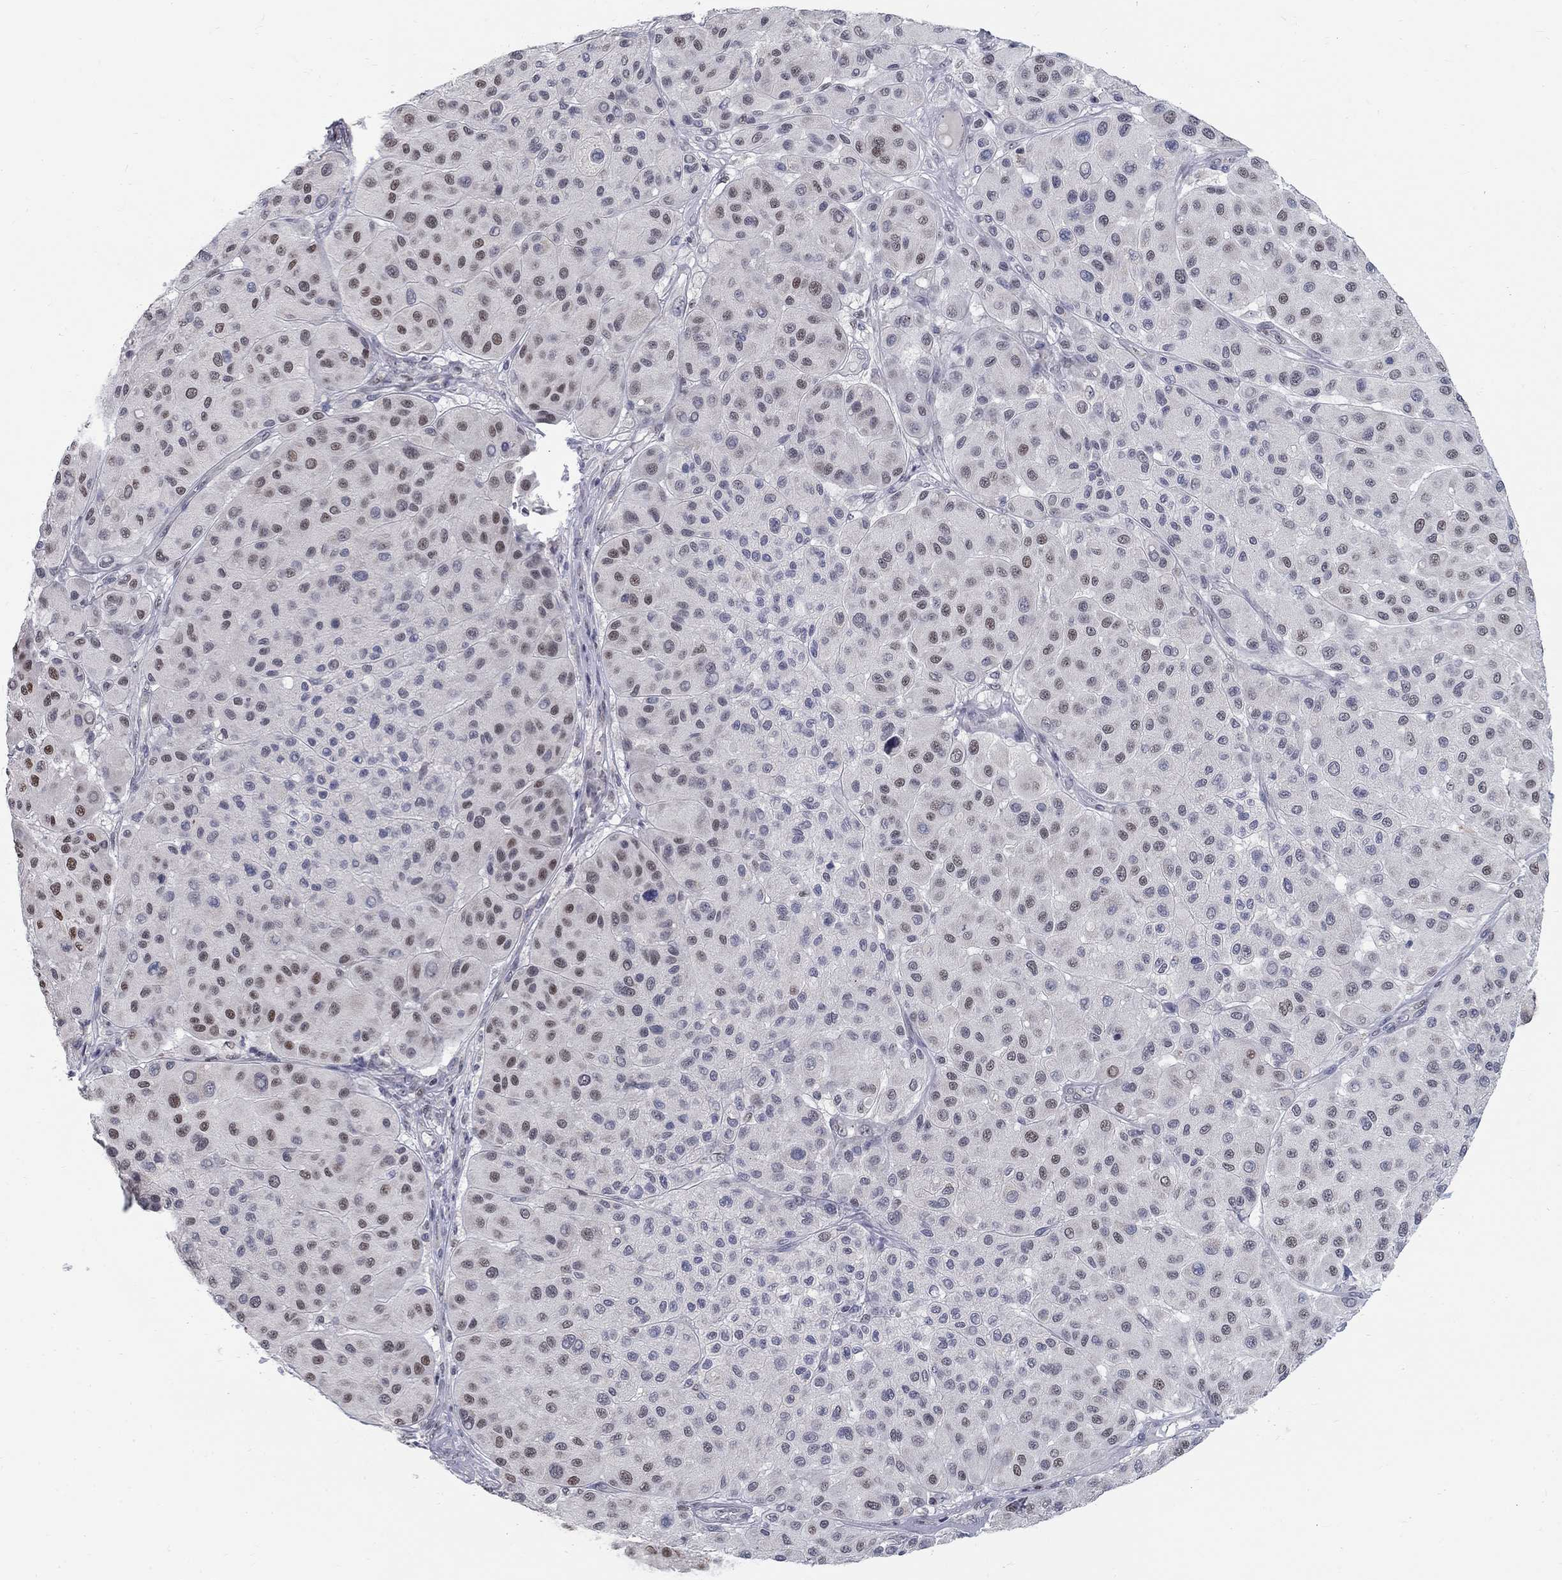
{"staining": {"intensity": "strong", "quantity": "<25%", "location": "nuclear"}, "tissue": "melanoma", "cell_type": "Tumor cells", "image_type": "cancer", "snomed": [{"axis": "morphology", "description": "Malignant melanoma, Metastatic site"}, {"axis": "topography", "description": "Smooth muscle"}], "caption": "Melanoma tissue displays strong nuclear expression in about <25% of tumor cells Using DAB (3,3'-diaminobenzidine) (brown) and hematoxylin (blue) stains, captured at high magnification using brightfield microscopy.", "gene": "GCFC2", "patient": {"sex": "male", "age": 41}}